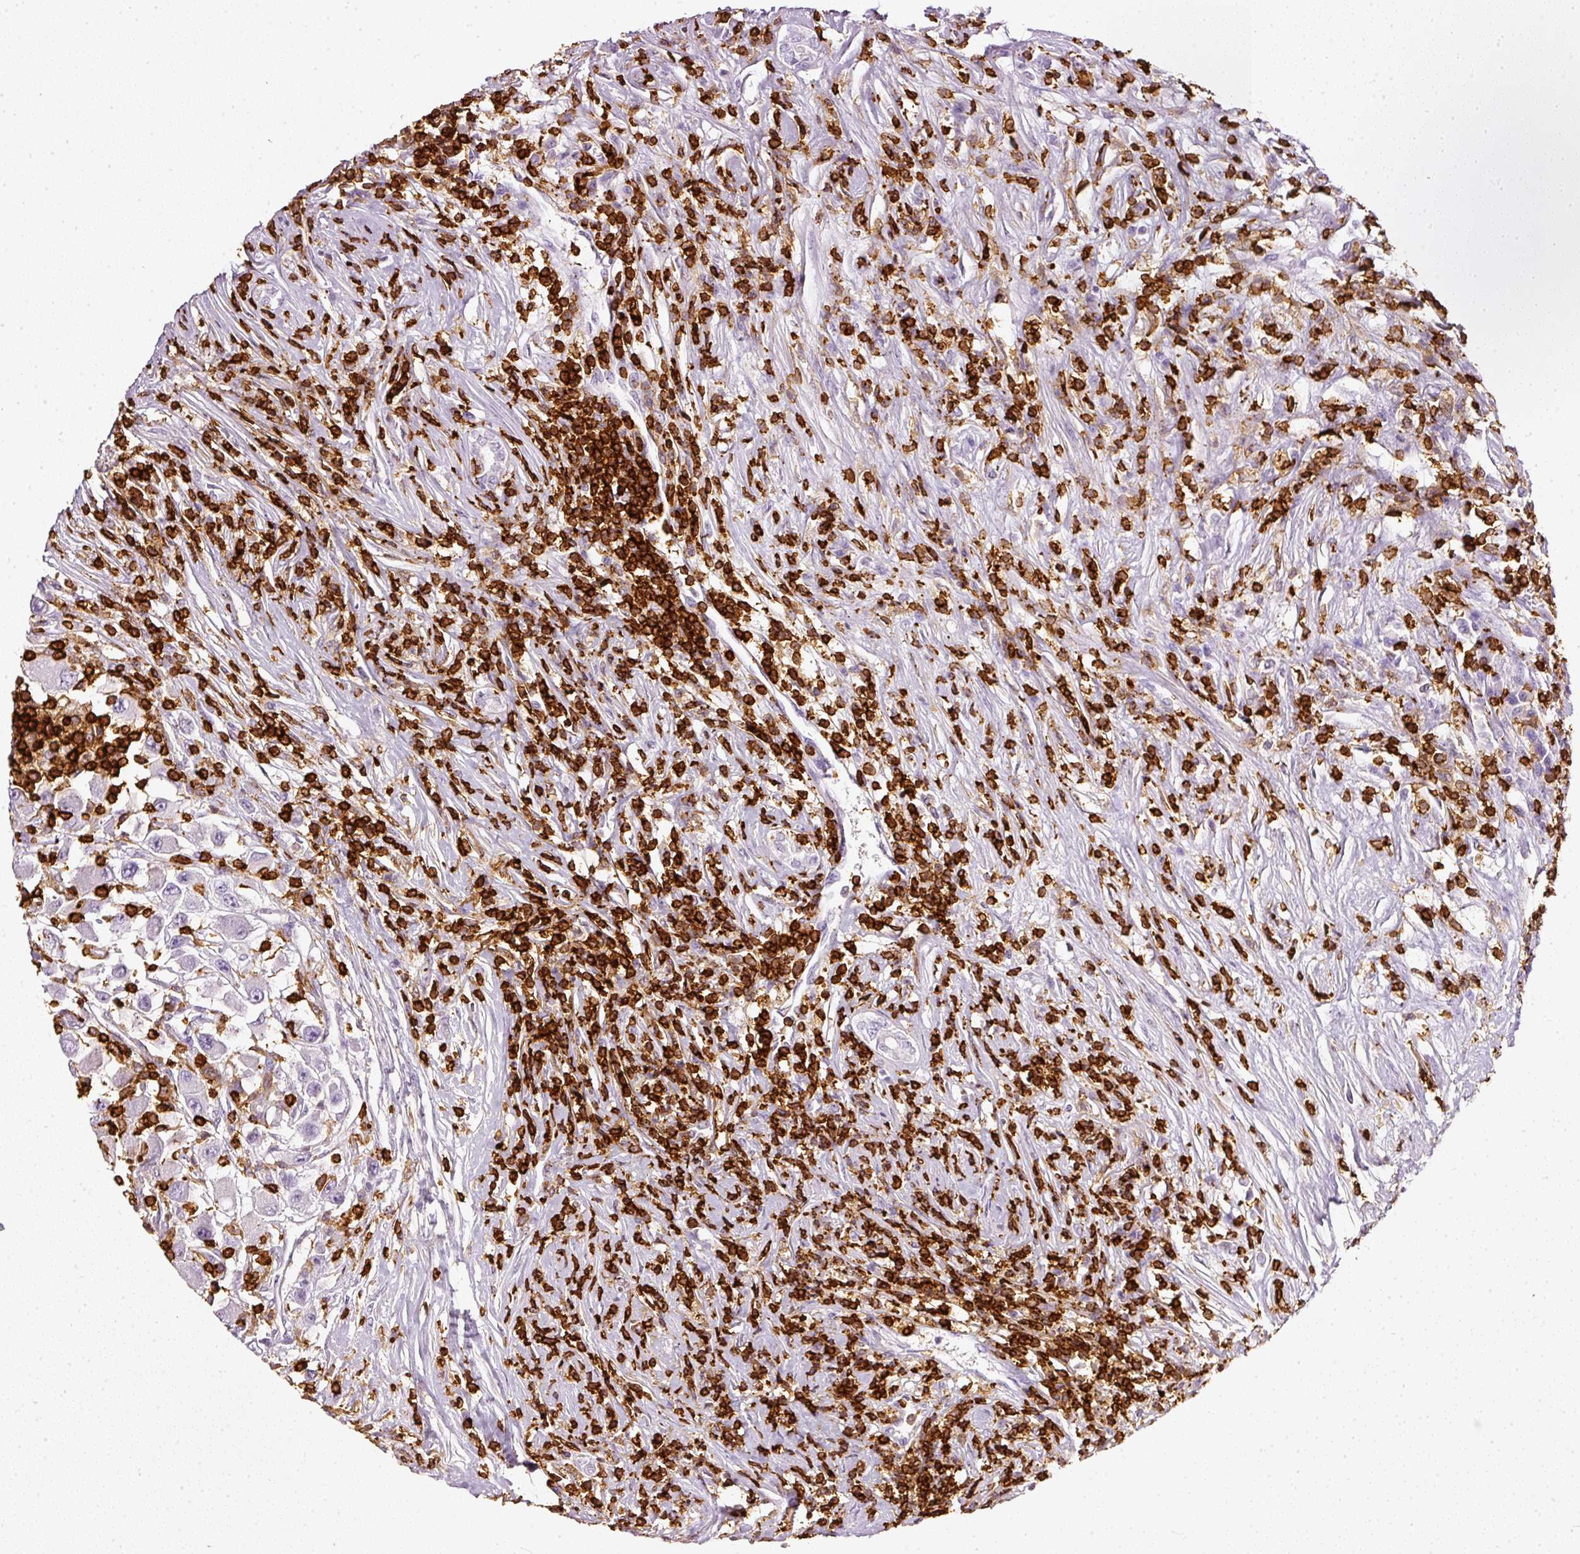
{"staining": {"intensity": "negative", "quantity": "none", "location": "none"}, "tissue": "renal cancer", "cell_type": "Tumor cells", "image_type": "cancer", "snomed": [{"axis": "morphology", "description": "Adenocarcinoma, NOS"}, {"axis": "topography", "description": "Kidney"}], "caption": "Immunohistochemical staining of human renal adenocarcinoma exhibits no significant positivity in tumor cells. The staining was performed using DAB to visualize the protein expression in brown, while the nuclei were stained in blue with hematoxylin (Magnification: 20x).", "gene": "EVL", "patient": {"sex": "female", "age": 67}}